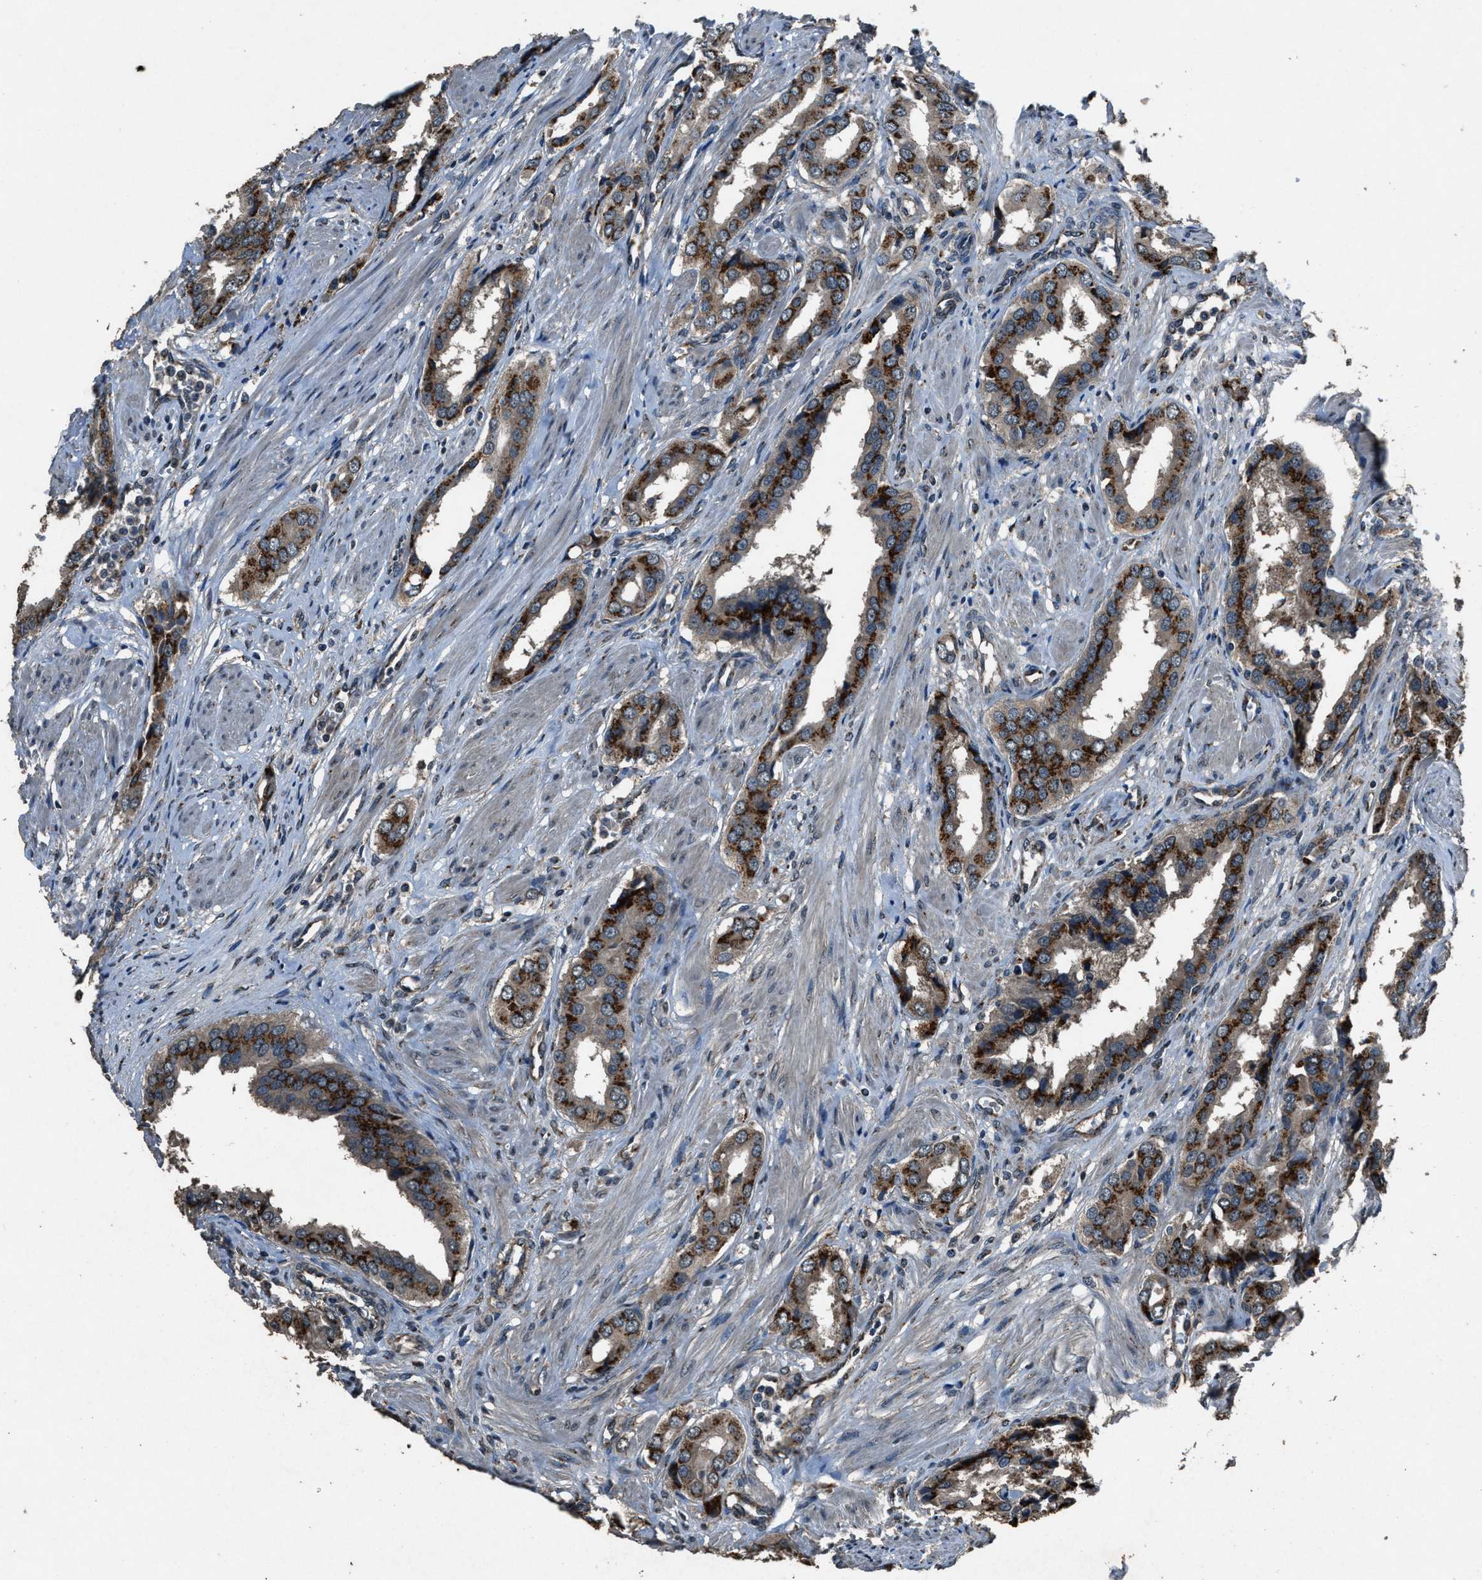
{"staining": {"intensity": "strong", "quantity": ">75%", "location": "cytoplasmic/membranous"}, "tissue": "prostate cancer", "cell_type": "Tumor cells", "image_type": "cancer", "snomed": [{"axis": "morphology", "description": "Adenocarcinoma, High grade"}, {"axis": "topography", "description": "Prostate"}], "caption": "Immunohistochemistry (IHC) micrograph of prostate cancer (adenocarcinoma (high-grade)) stained for a protein (brown), which displays high levels of strong cytoplasmic/membranous positivity in approximately >75% of tumor cells.", "gene": "SLC38A10", "patient": {"sex": "male", "age": 52}}